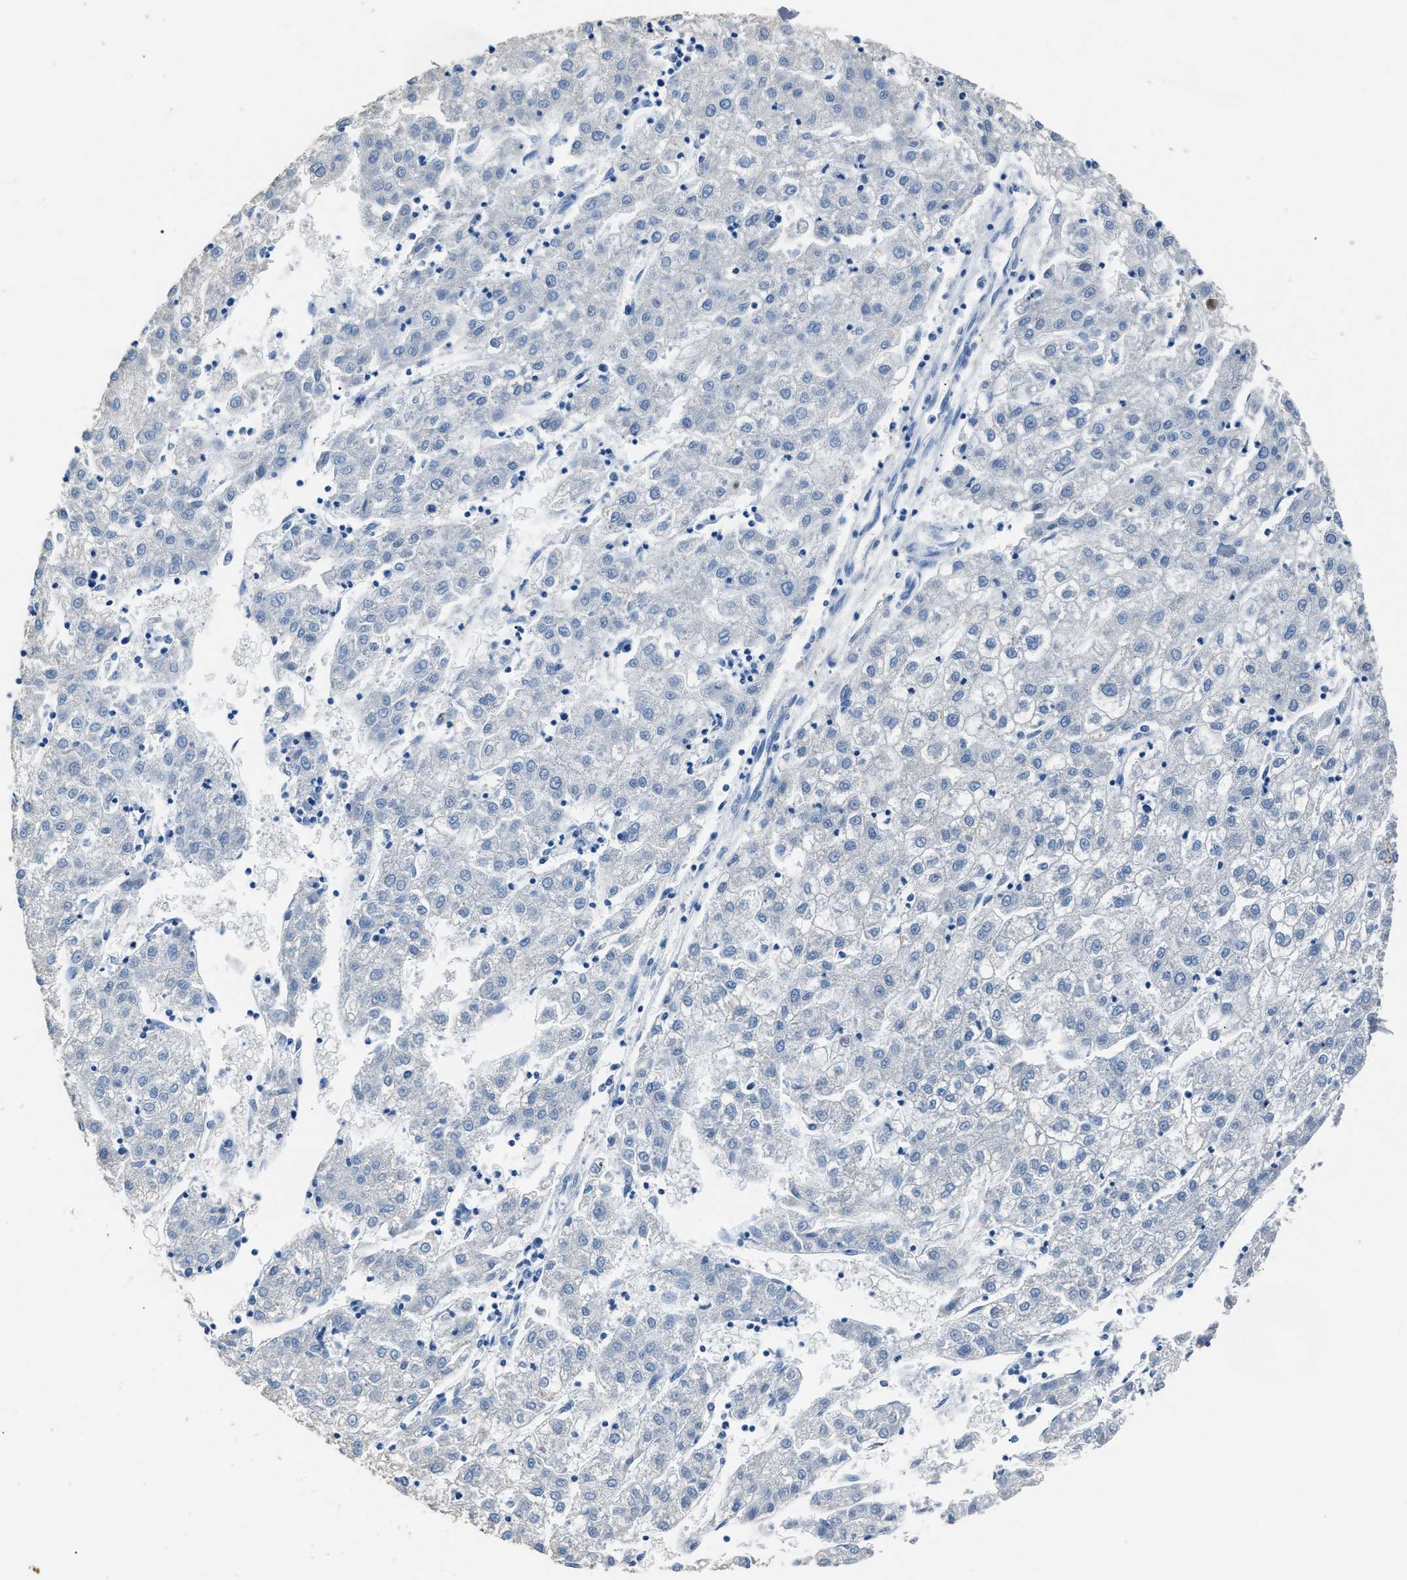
{"staining": {"intensity": "negative", "quantity": "none", "location": "none"}, "tissue": "liver cancer", "cell_type": "Tumor cells", "image_type": "cancer", "snomed": [{"axis": "morphology", "description": "Carcinoma, Hepatocellular, NOS"}, {"axis": "topography", "description": "Liver"}], "caption": "High magnification brightfield microscopy of liver cancer stained with DAB (brown) and counterstained with hematoxylin (blue): tumor cells show no significant positivity. (DAB immunohistochemistry (IHC) with hematoxylin counter stain).", "gene": "GSTP1", "patient": {"sex": "male", "age": 72}}